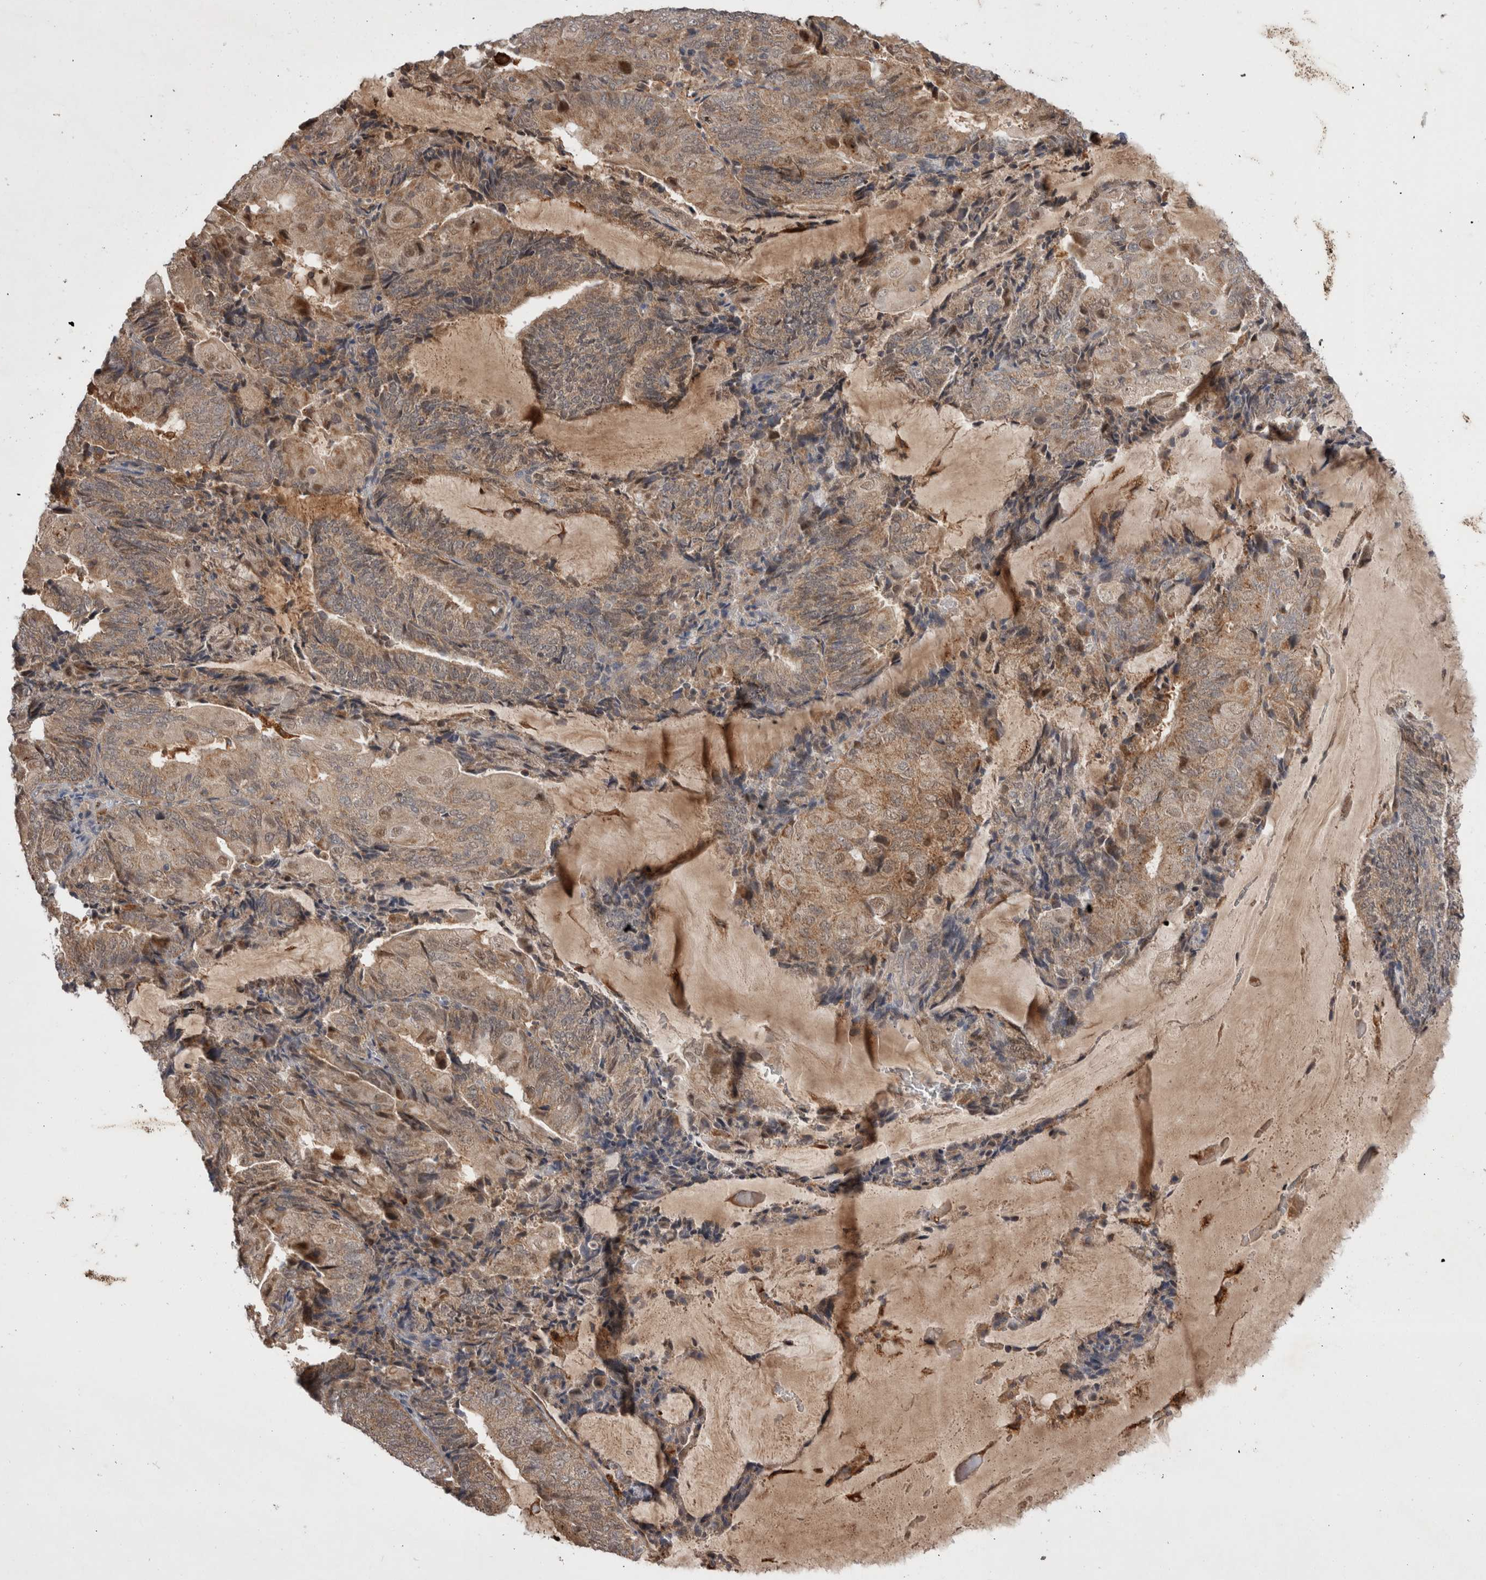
{"staining": {"intensity": "moderate", "quantity": ">75%", "location": "cytoplasmic/membranous"}, "tissue": "endometrial cancer", "cell_type": "Tumor cells", "image_type": "cancer", "snomed": [{"axis": "morphology", "description": "Adenocarcinoma, NOS"}, {"axis": "topography", "description": "Endometrium"}], "caption": "Immunohistochemical staining of endometrial cancer (adenocarcinoma) exhibits medium levels of moderate cytoplasmic/membranous protein staining in approximately >75% of tumor cells.", "gene": "MRPL37", "patient": {"sex": "female", "age": 81}}